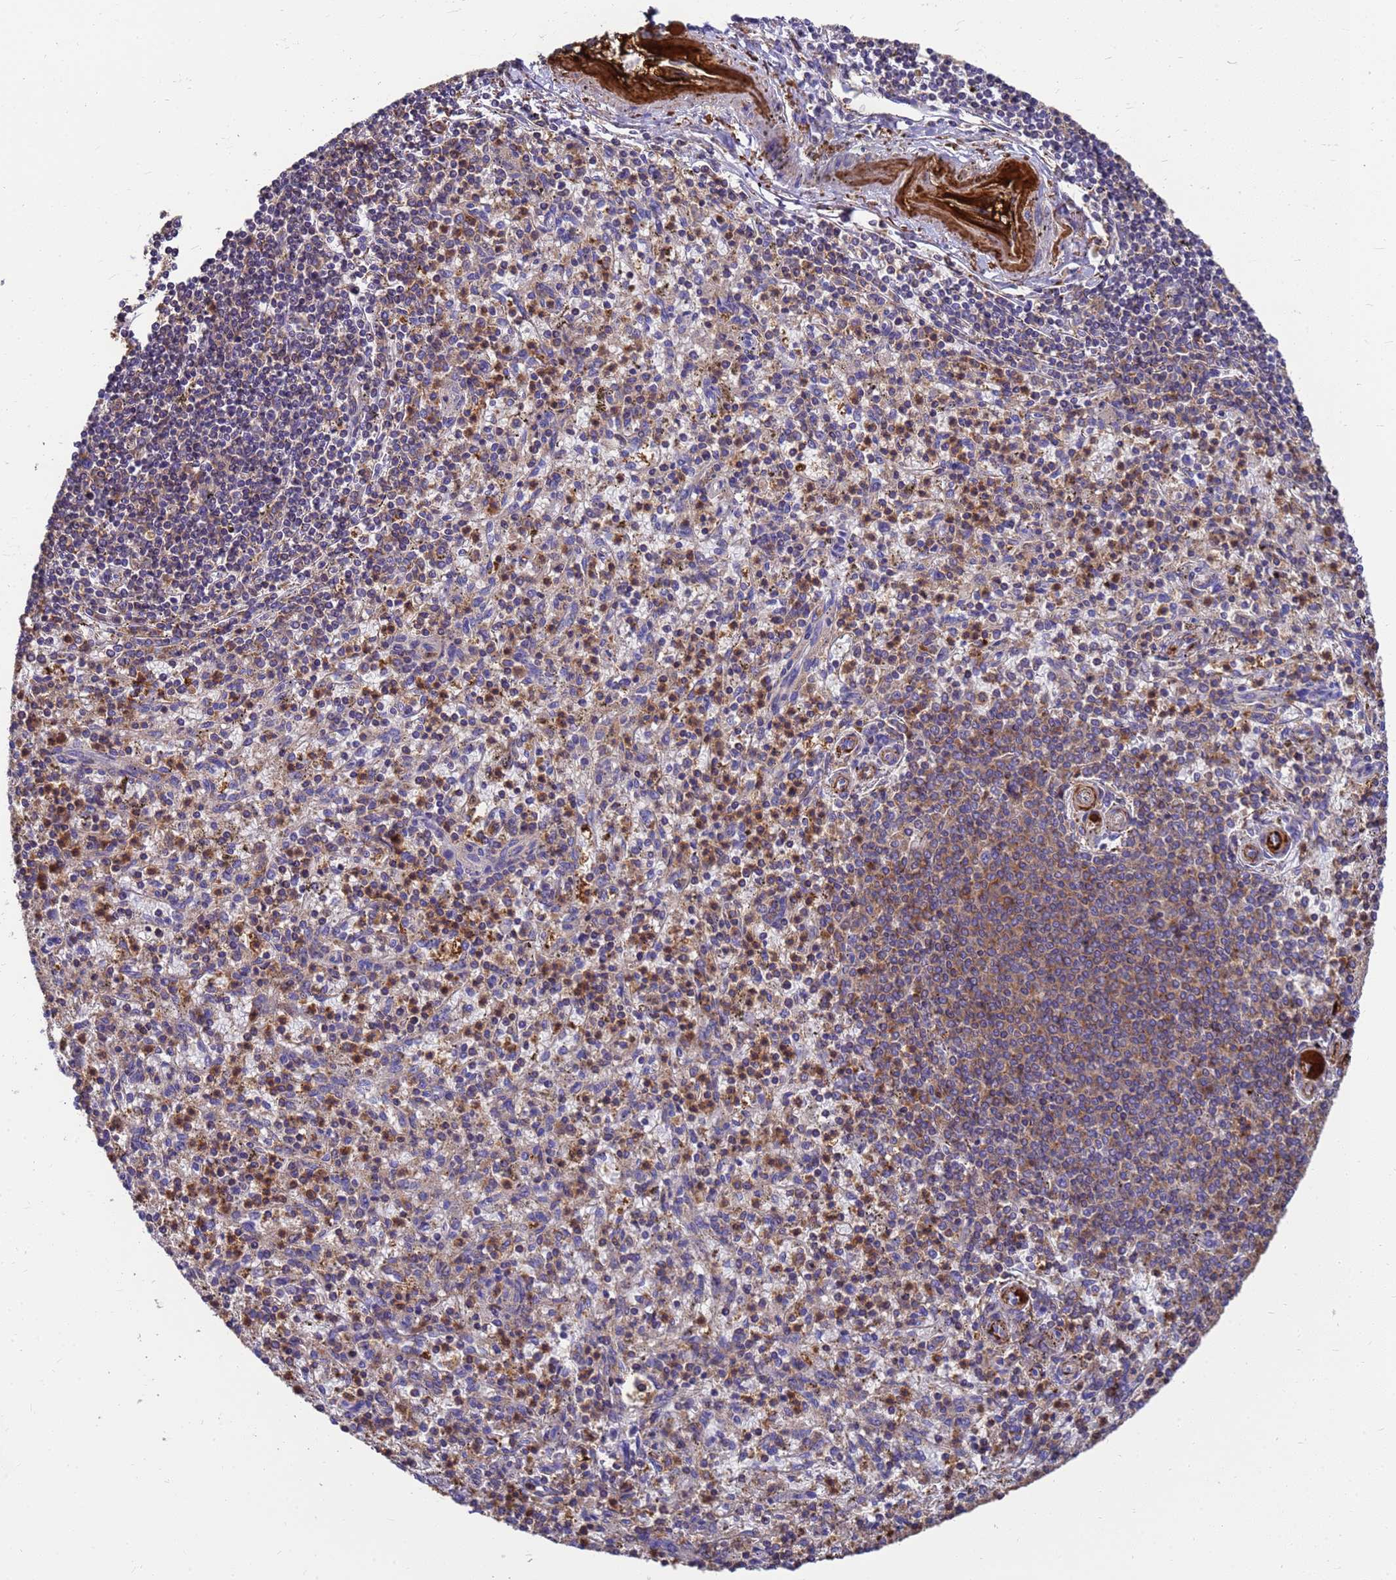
{"staining": {"intensity": "moderate", "quantity": "<25%", "location": "cytoplasmic/membranous"}, "tissue": "spleen", "cell_type": "Cells in red pulp", "image_type": "normal", "snomed": [{"axis": "morphology", "description": "Normal tissue, NOS"}, {"axis": "topography", "description": "Spleen"}], "caption": "Immunohistochemical staining of normal human spleen reveals low levels of moderate cytoplasmic/membranous expression in about <25% of cells in red pulp. Using DAB (brown) and hematoxylin (blue) stains, captured at high magnification using brightfield microscopy.", "gene": "ZNF235", "patient": {"sex": "male", "age": 72}}